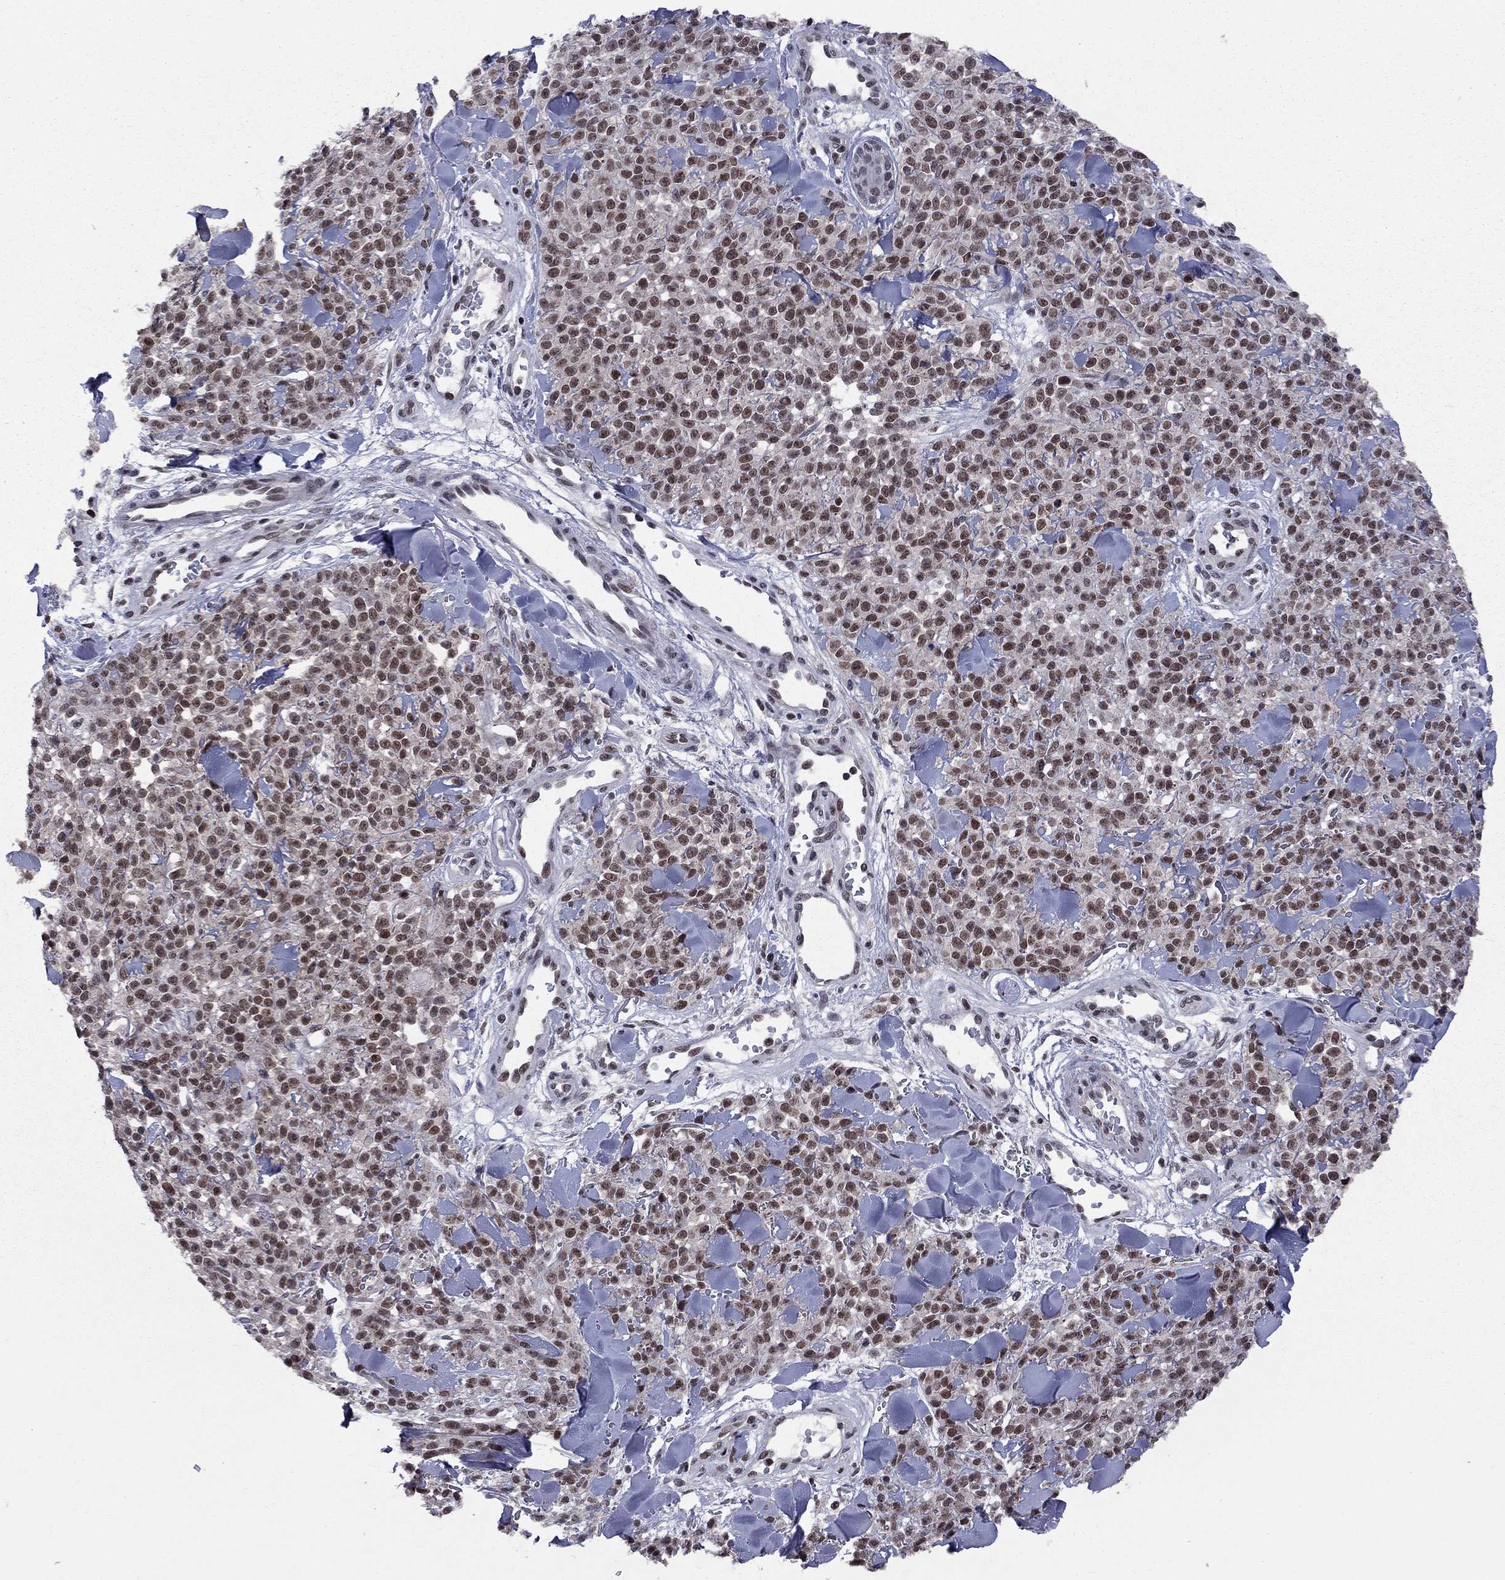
{"staining": {"intensity": "moderate", "quantity": ">75%", "location": "nuclear"}, "tissue": "melanoma", "cell_type": "Tumor cells", "image_type": "cancer", "snomed": [{"axis": "morphology", "description": "Malignant melanoma, NOS"}, {"axis": "topography", "description": "Skin"}, {"axis": "topography", "description": "Skin of trunk"}], "caption": "Protein staining demonstrates moderate nuclear staining in about >75% of tumor cells in malignant melanoma. (Stains: DAB in brown, nuclei in blue, Microscopy: brightfield microscopy at high magnification).", "gene": "TAF9", "patient": {"sex": "male", "age": 74}}